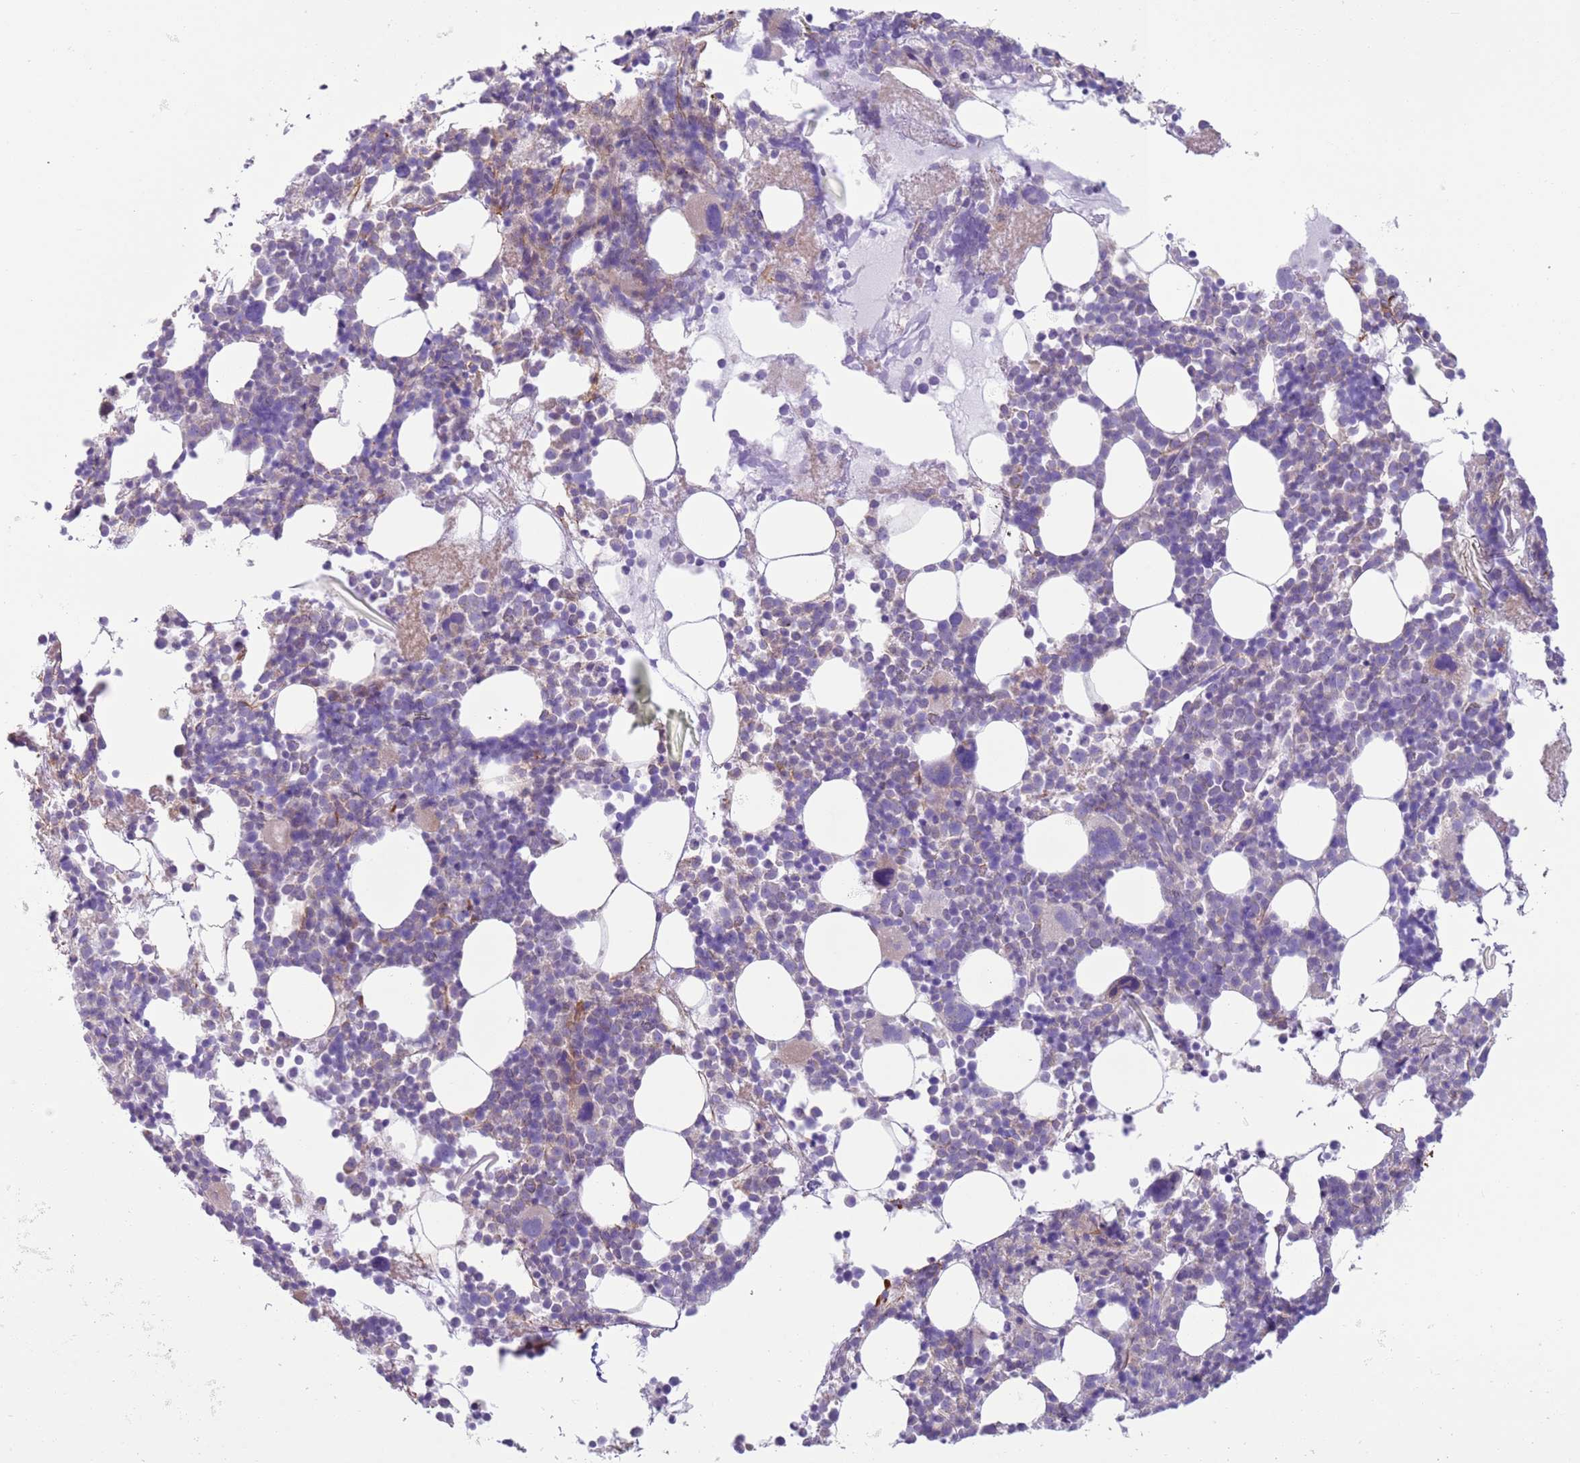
{"staining": {"intensity": "negative", "quantity": "none", "location": "none"}, "tissue": "bone marrow", "cell_type": "Hematopoietic cells", "image_type": "normal", "snomed": [{"axis": "morphology", "description": "Normal tissue, NOS"}, {"axis": "topography", "description": "Bone marrow"}], "caption": "DAB (3,3'-diaminobenzidine) immunohistochemical staining of unremarkable human bone marrow exhibits no significant staining in hematopoietic cells. (Immunohistochemistry (ihc), brightfield microscopy, high magnification).", "gene": "OAF", "patient": {"sex": "female", "age": 48}}